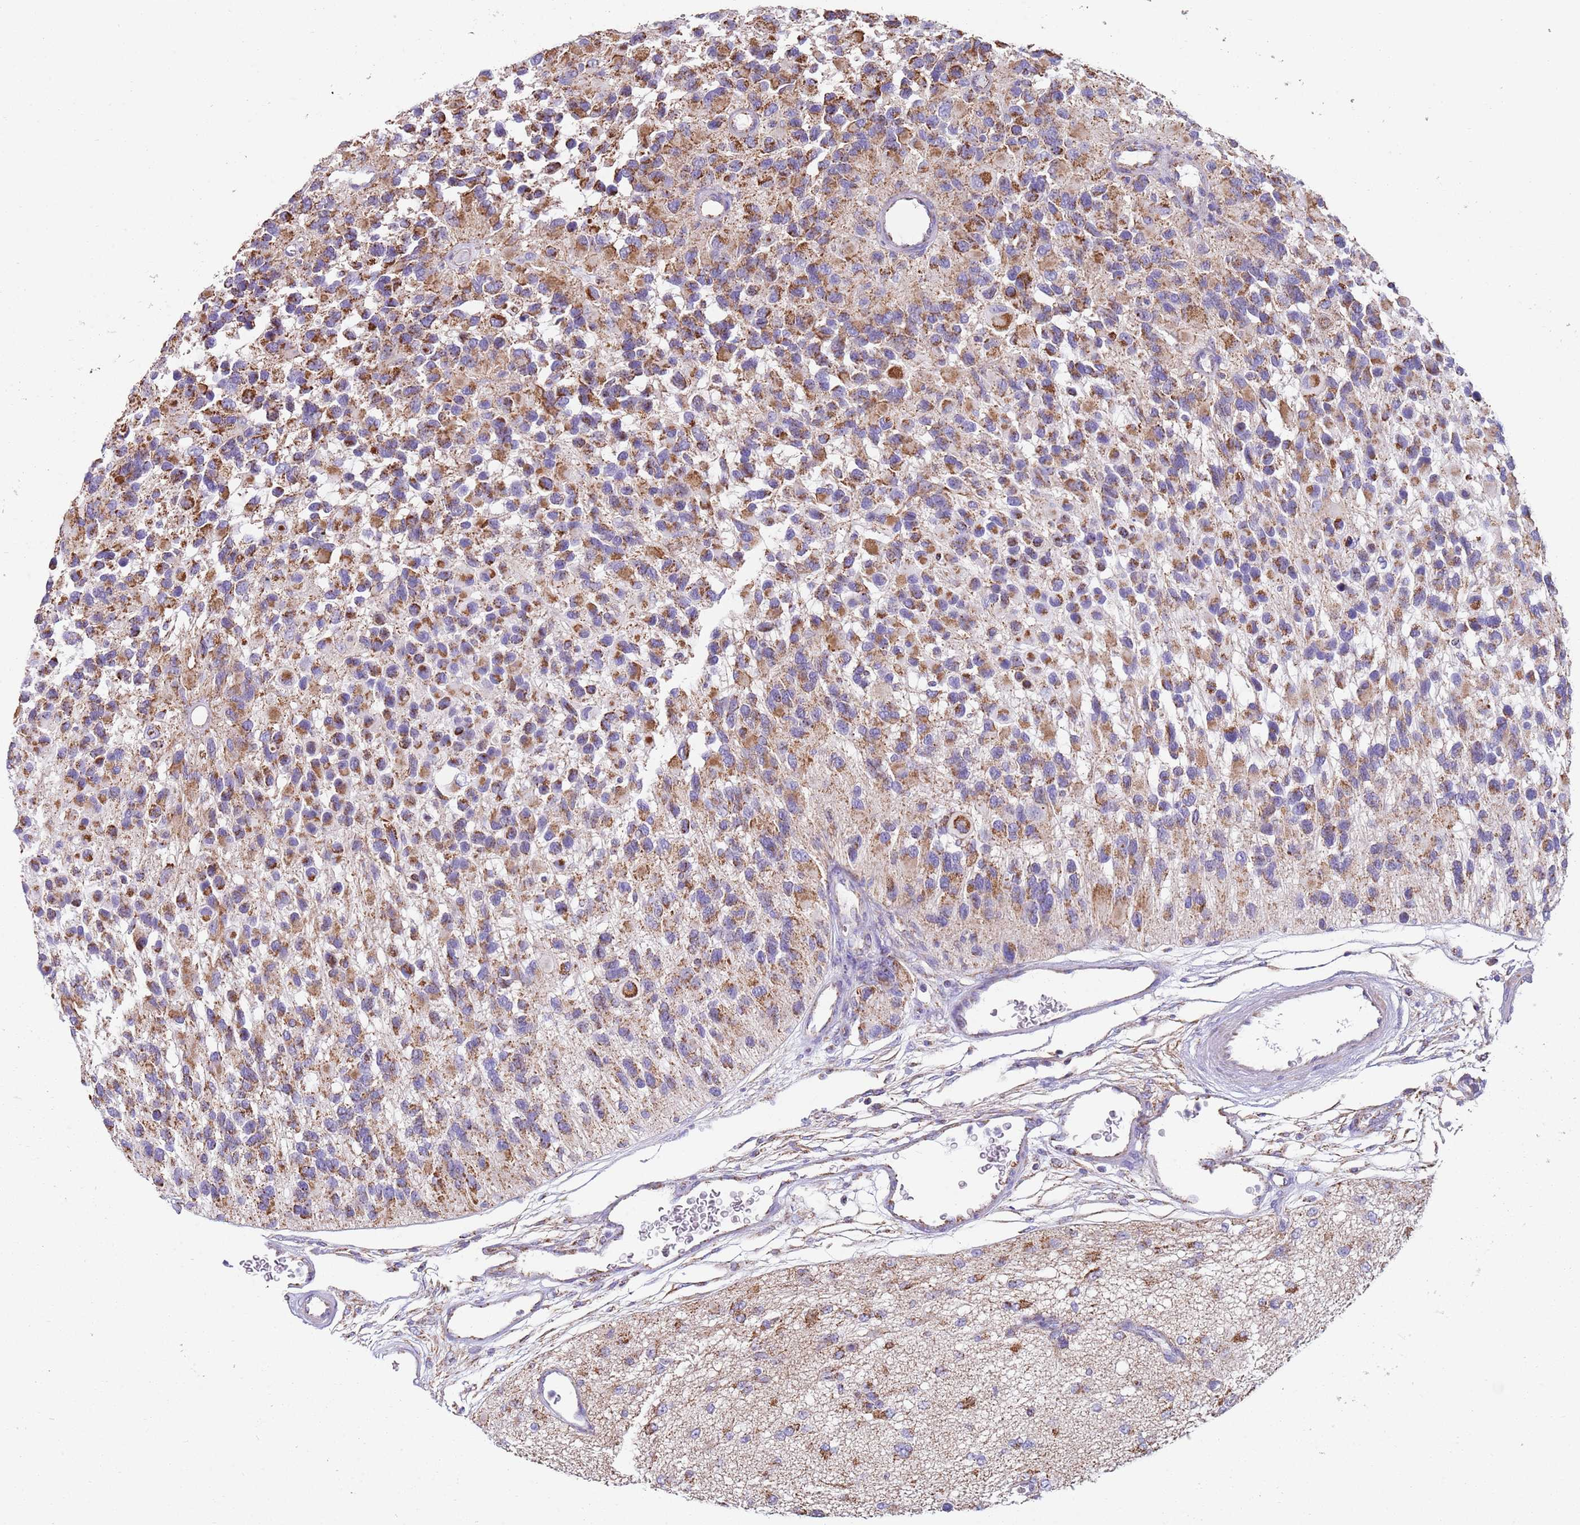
{"staining": {"intensity": "moderate", "quantity": ">75%", "location": "cytoplasmic/membranous"}, "tissue": "glioma", "cell_type": "Tumor cells", "image_type": "cancer", "snomed": [{"axis": "morphology", "description": "Glioma, malignant, High grade"}, {"axis": "topography", "description": "Brain"}], "caption": "An IHC histopathology image of tumor tissue is shown. Protein staining in brown shows moderate cytoplasmic/membranous positivity in malignant glioma (high-grade) within tumor cells.", "gene": "TTLL1", "patient": {"sex": "male", "age": 77}}